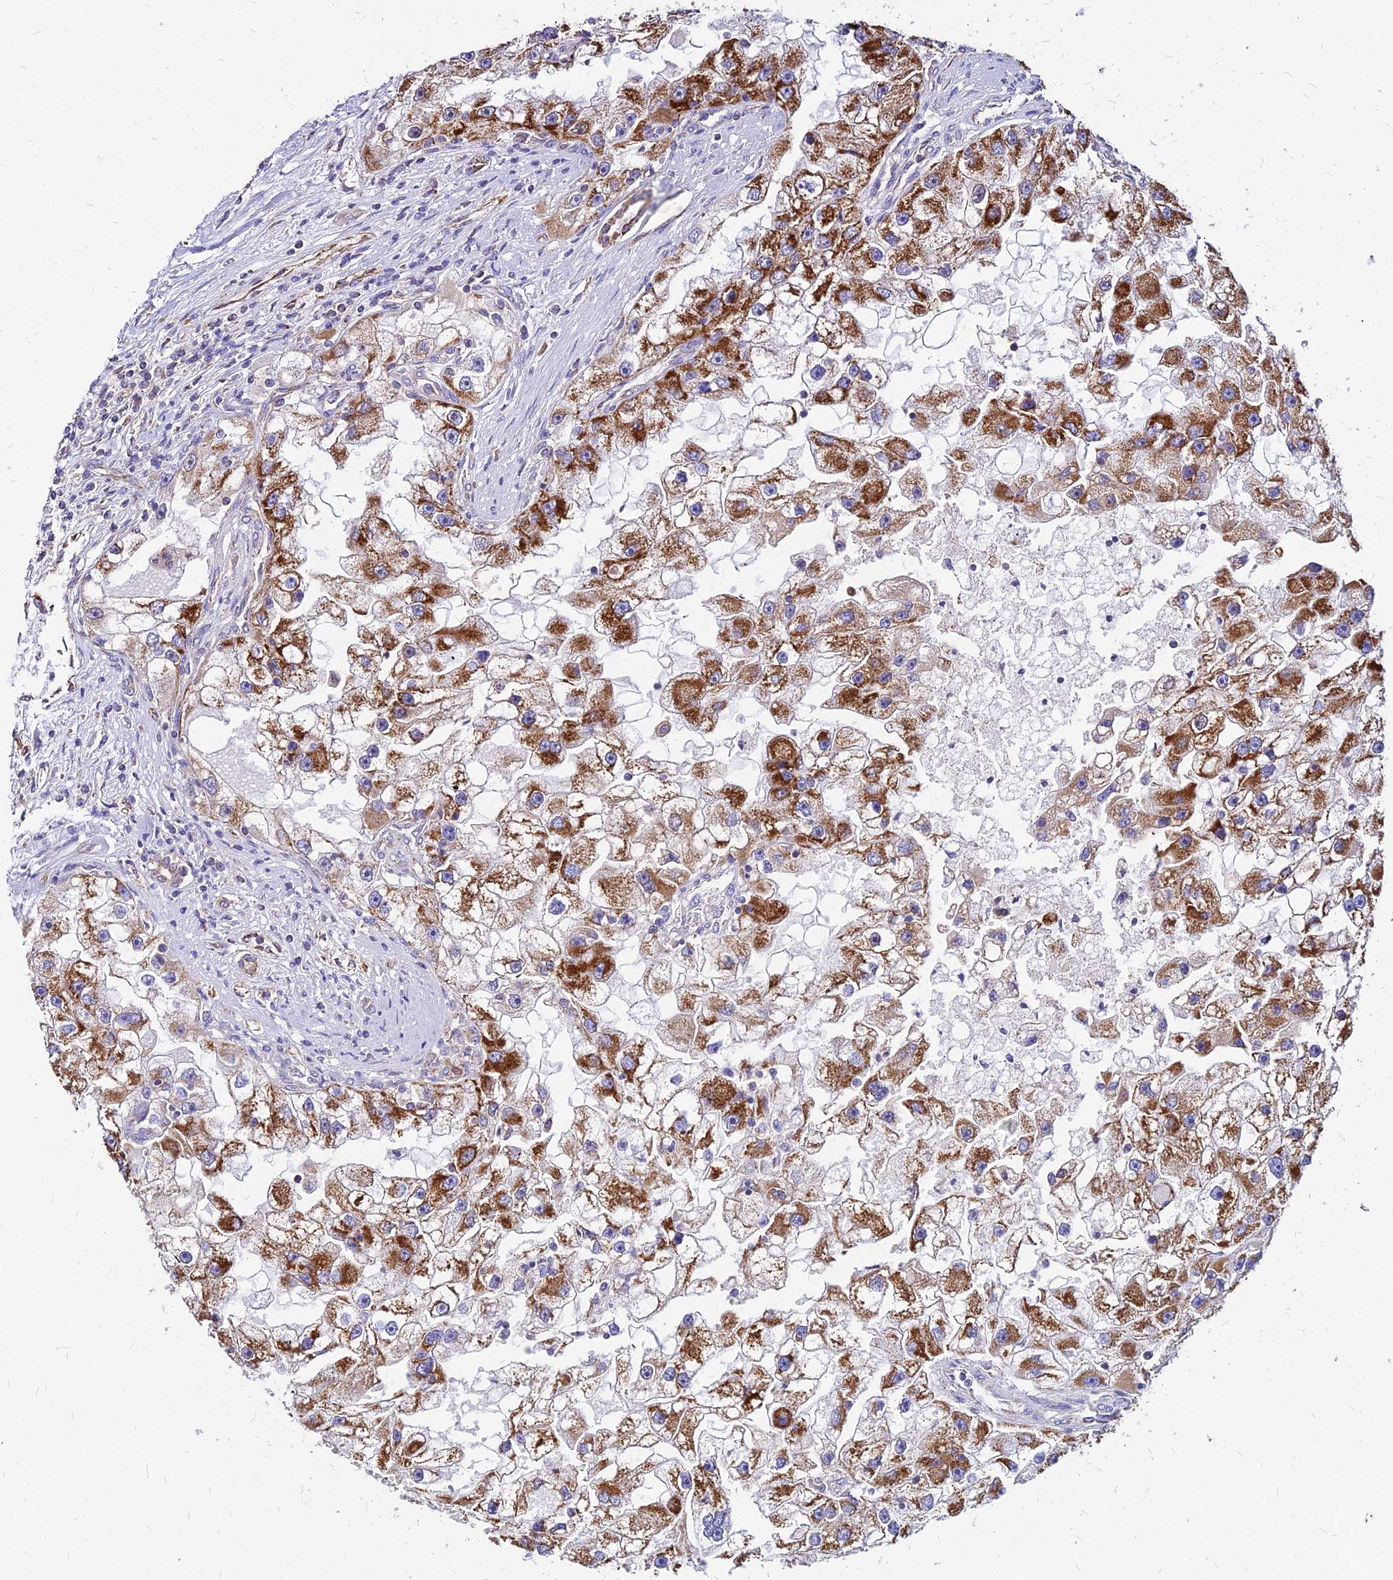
{"staining": {"intensity": "strong", "quantity": ">75%", "location": "cytoplasmic/membranous"}, "tissue": "renal cancer", "cell_type": "Tumor cells", "image_type": "cancer", "snomed": [{"axis": "morphology", "description": "Adenocarcinoma, NOS"}, {"axis": "topography", "description": "Kidney"}], "caption": "Immunohistochemical staining of renal adenocarcinoma reveals high levels of strong cytoplasmic/membranous protein expression in about >75% of tumor cells.", "gene": "DLD", "patient": {"sex": "male", "age": 63}}